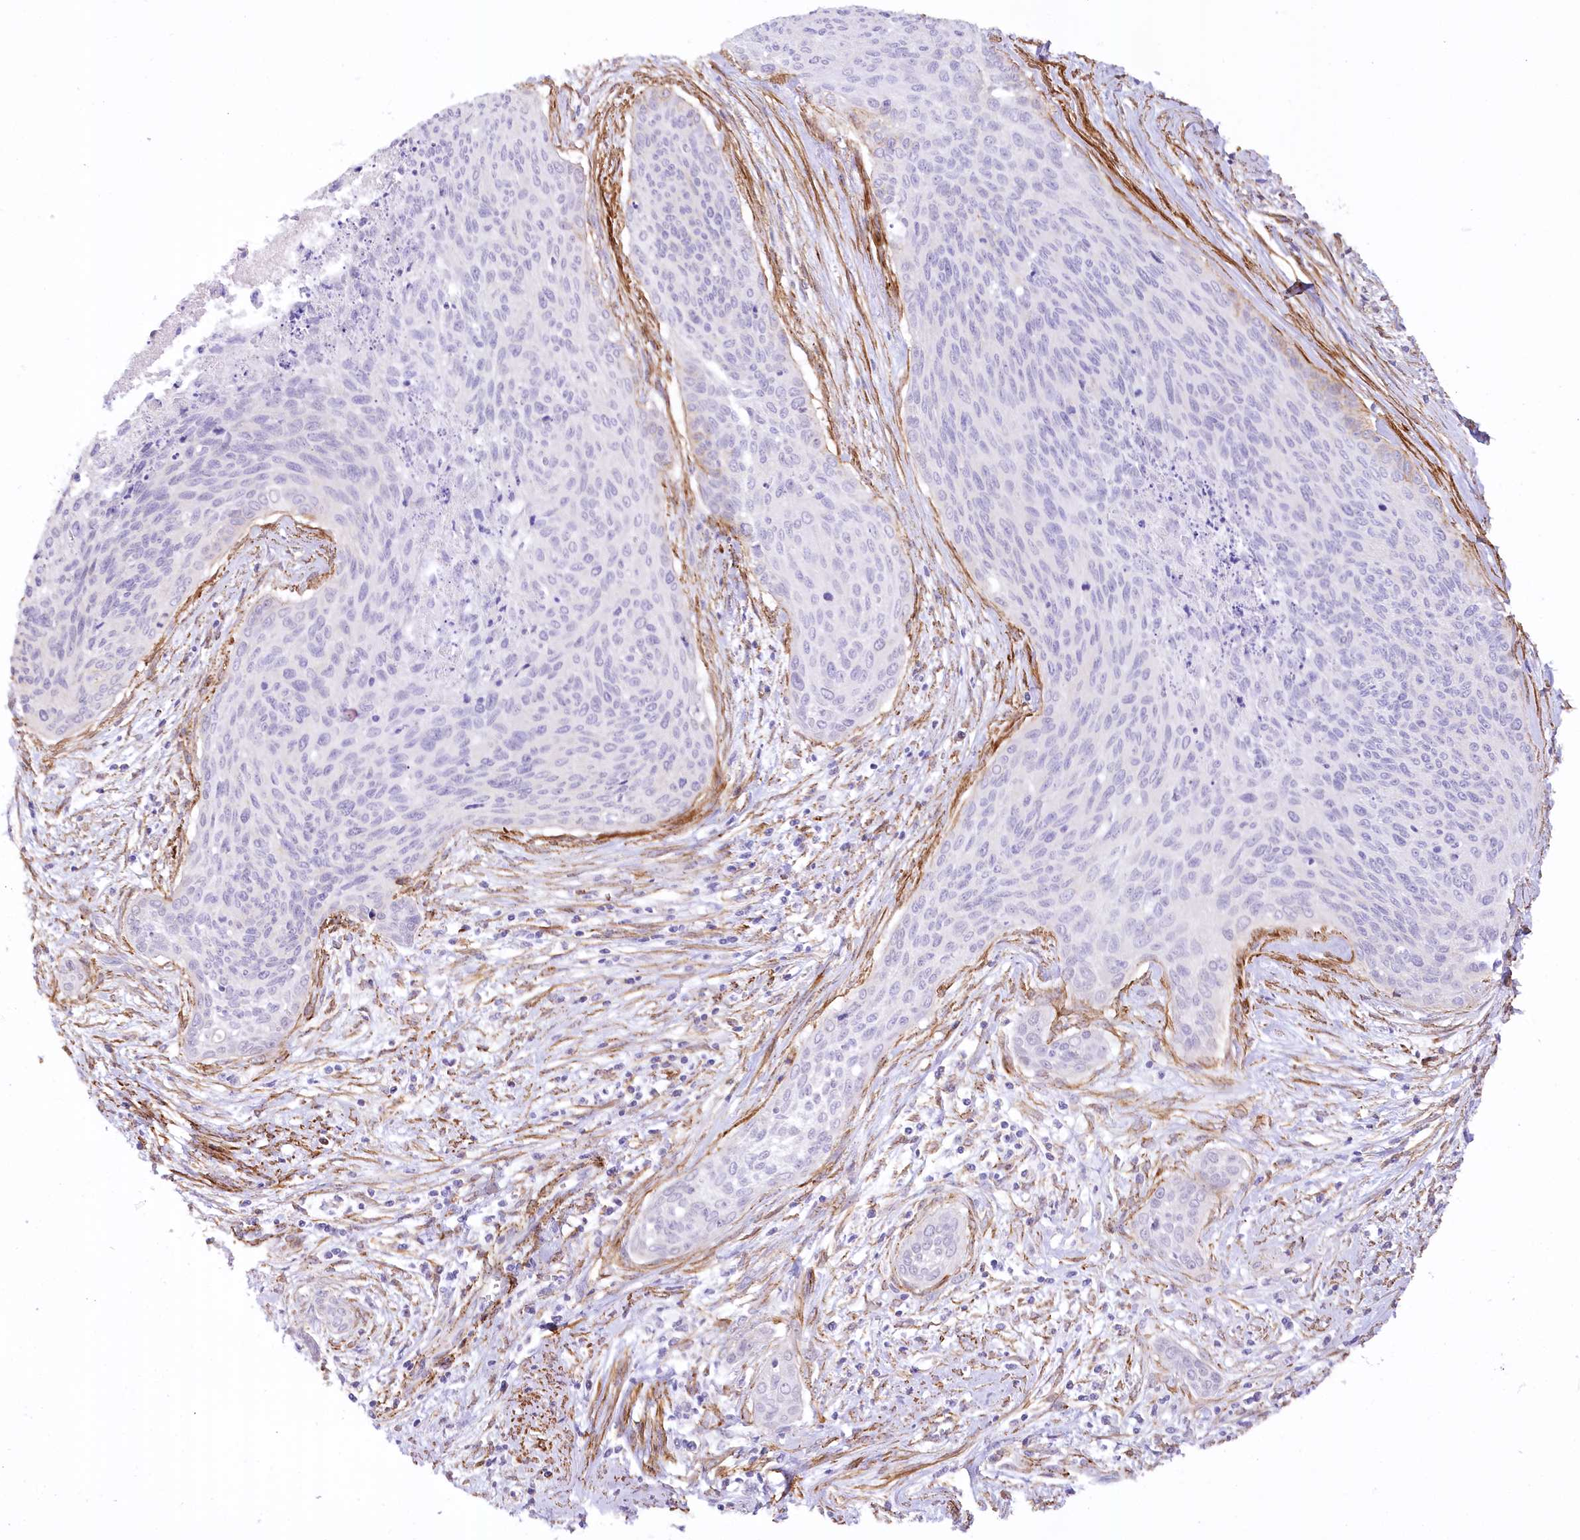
{"staining": {"intensity": "negative", "quantity": "none", "location": "none"}, "tissue": "cervical cancer", "cell_type": "Tumor cells", "image_type": "cancer", "snomed": [{"axis": "morphology", "description": "Squamous cell carcinoma, NOS"}, {"axis": "topography", "description": "Cervix"}], "caption": "Immunohistochemistry photomicrograph of neoplastic tissue: cervical cancer stained with DAB displays no significant protein positivity in tumor cells.", "gene": "SYNPO2", "patient": {"sex": "female", "age": 55}}